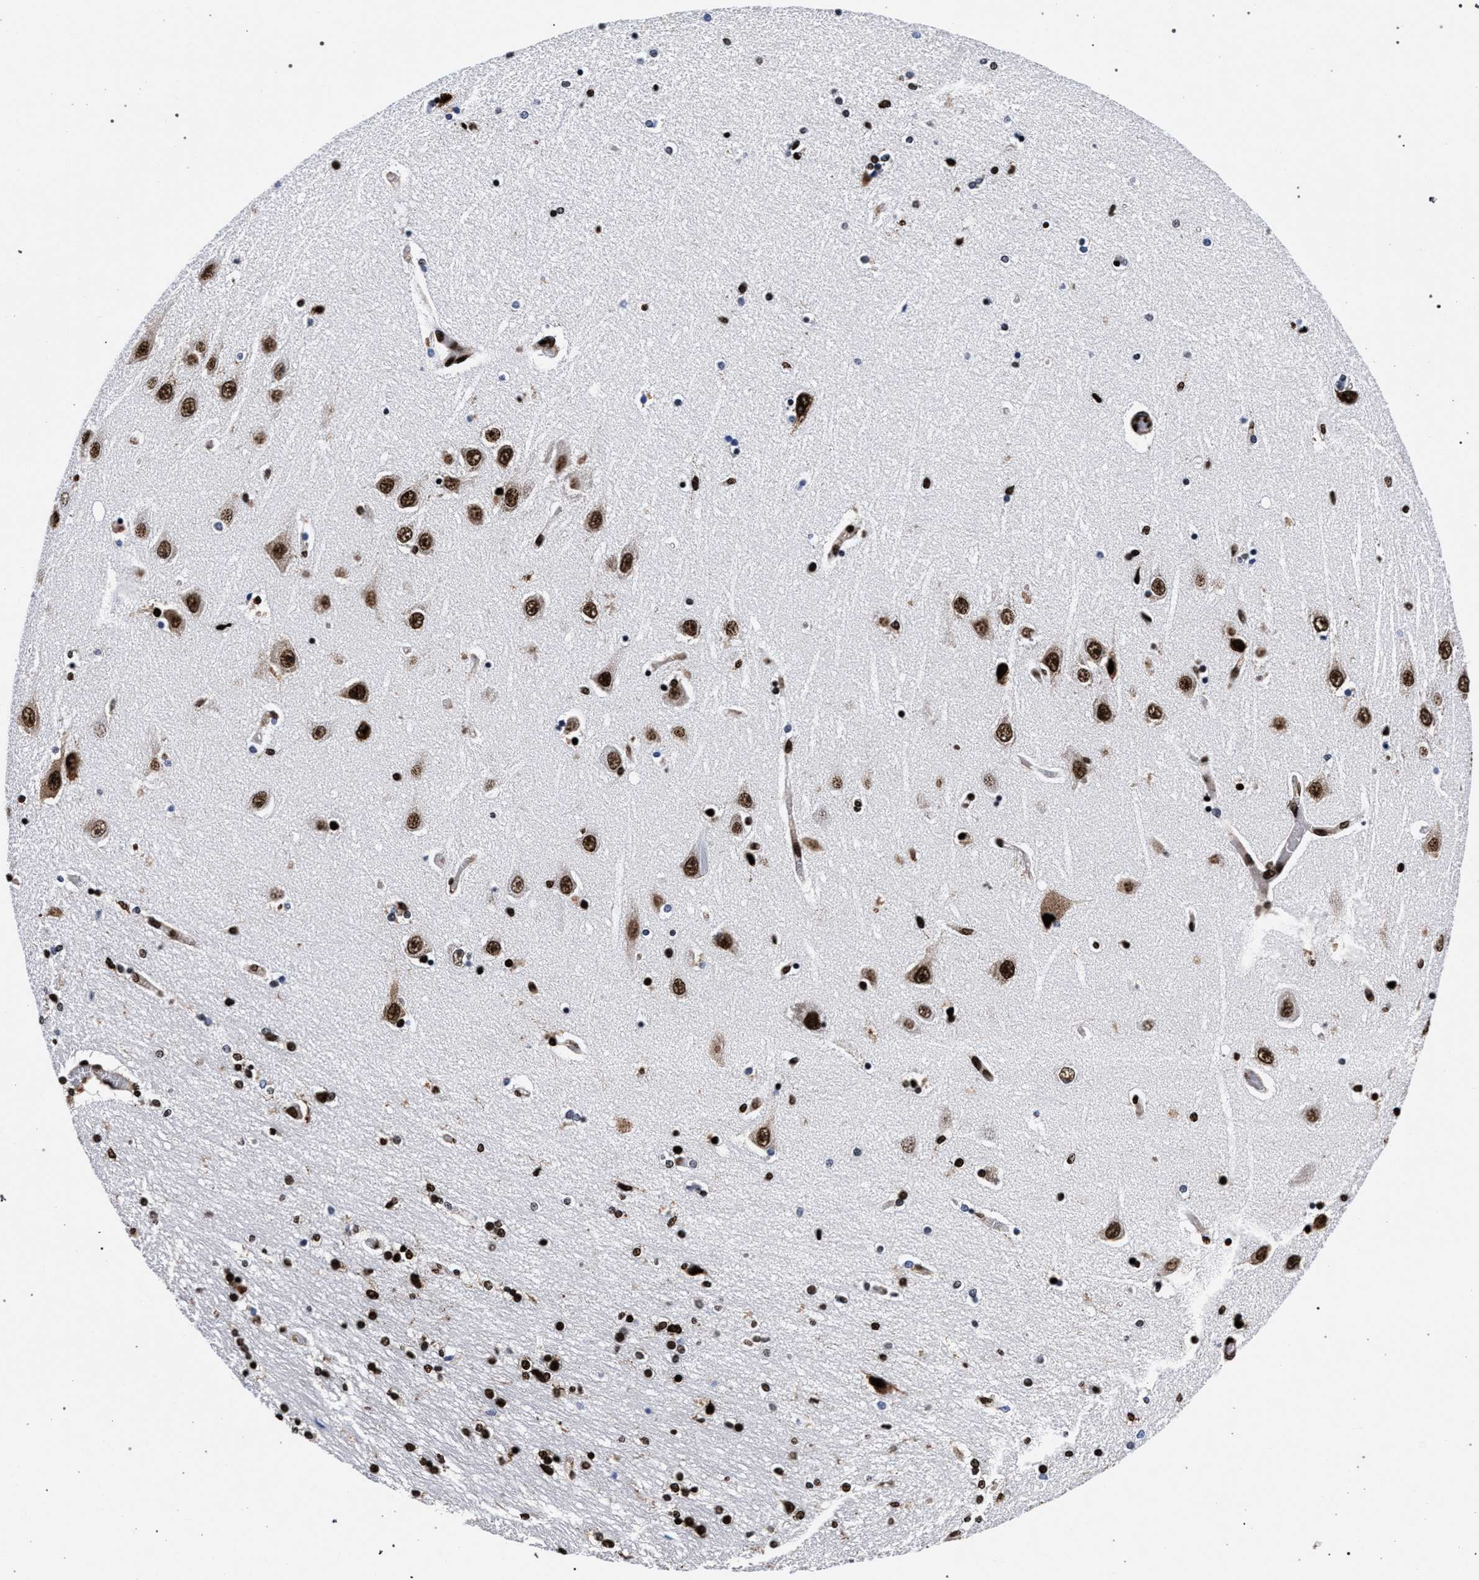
{"staining": {"intensity": "strong", "quantity": ">75%", "location": "nuclear"}, "tissue": "hippocampus", "cell_type": "Glial cells", "image_type": "normal", "snomed": [{"axis": "morphology", "description": "Normal tissue, NOS"}, {"axis": "topography", "description": "Hippocampus"}], "caption": "DAB (3,3'-diaminobenzidine) immunohistochemical staining of unremarkable human hippocampus exhibits strong nuclear protein positivity in approximately >75% of glial cells. (Stains: DAB (3,3'-diaminobenzidine) in brown, nuclei in blue, Microscopy: brightfield microscopy at high magnification).", "gene": "HNRNPA1", "patient": {"sex": "female", "age": 54}}